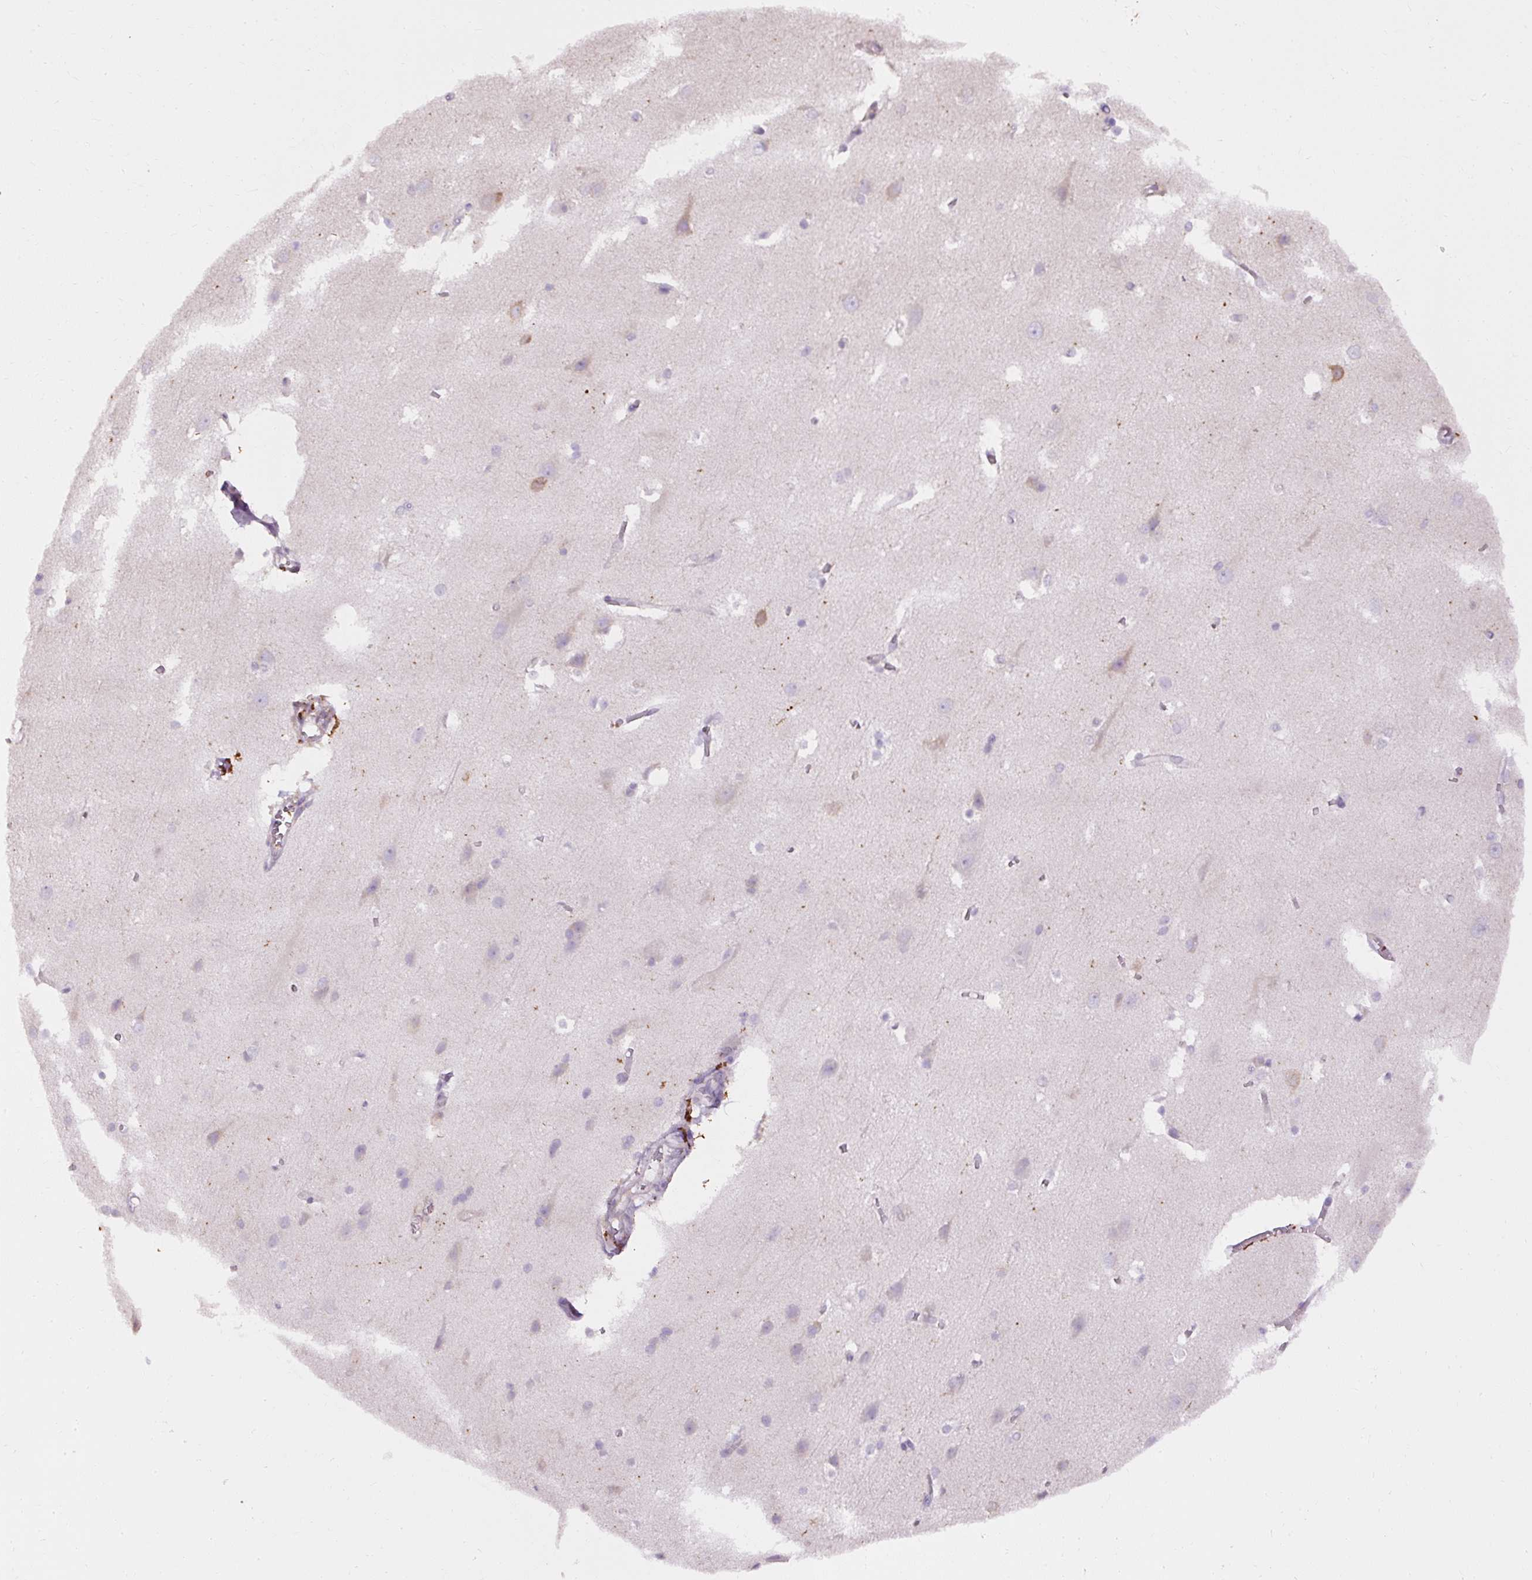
{"staining": {"intensity": "weak", "quantity": "25%-75%", "location": "cytoplasmic/membranous"}, "tissue": "cerebral cortex", "cell_type": "Endothelial cells", "image_type": "normal", "snomed": [{"axis": "morphology", "description": "Normal tissue, NOS"}, {"axis": "topography", "description": "Cerebral cortex"}], "caption": "Human cerebral cortex stained for a protein (brown) demonstrates weak cytoplasmic/membranous positive expression in about 25%-75% of endothelial cells.", "gene": "FAM149A", "patient": {"sex": "male", "age": 37}}